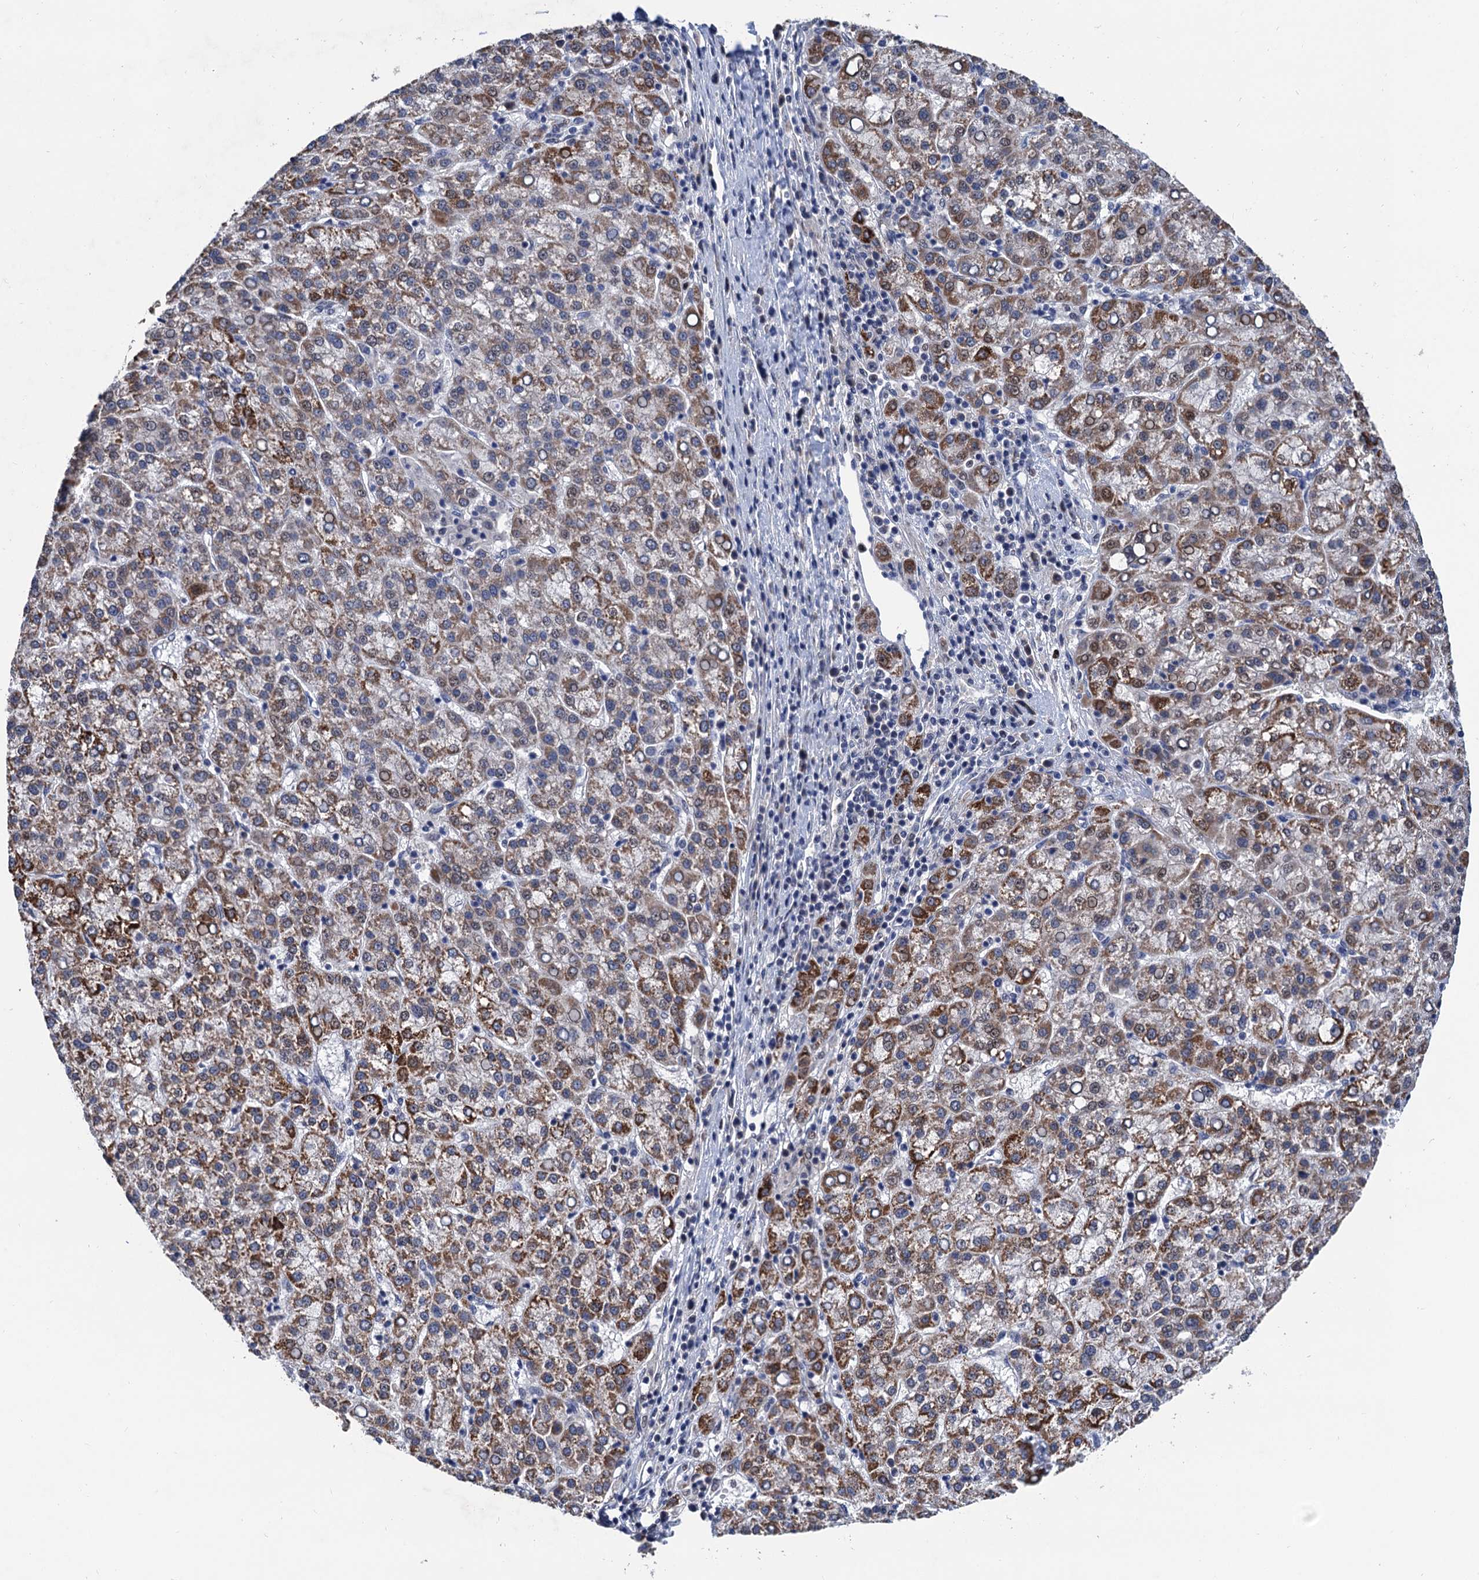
{"staining": {"intensity": "moderate", "quantity": "25%-75%", "location": "cytoplasmic/membranous"}, "tissue": "liver cancer", "cell_type": "Tumor cells", "image_type": "cancer", "snomed": [{"axis": "morphology", "description": "Carcinoma, Hepatocellular, NOS"}, {"axis": "topography", "description": "Liver"}], "caption": "Approximately 25%-75% of tumor cells in liver cancer (hepatocellular carcinoma) exhibit moderate cytoplasmic/membranous protein staining as visualized by brown immunohistochemical staining.", "gene": "TSEN34", "patient": {"sex": "female", "age": 58}}